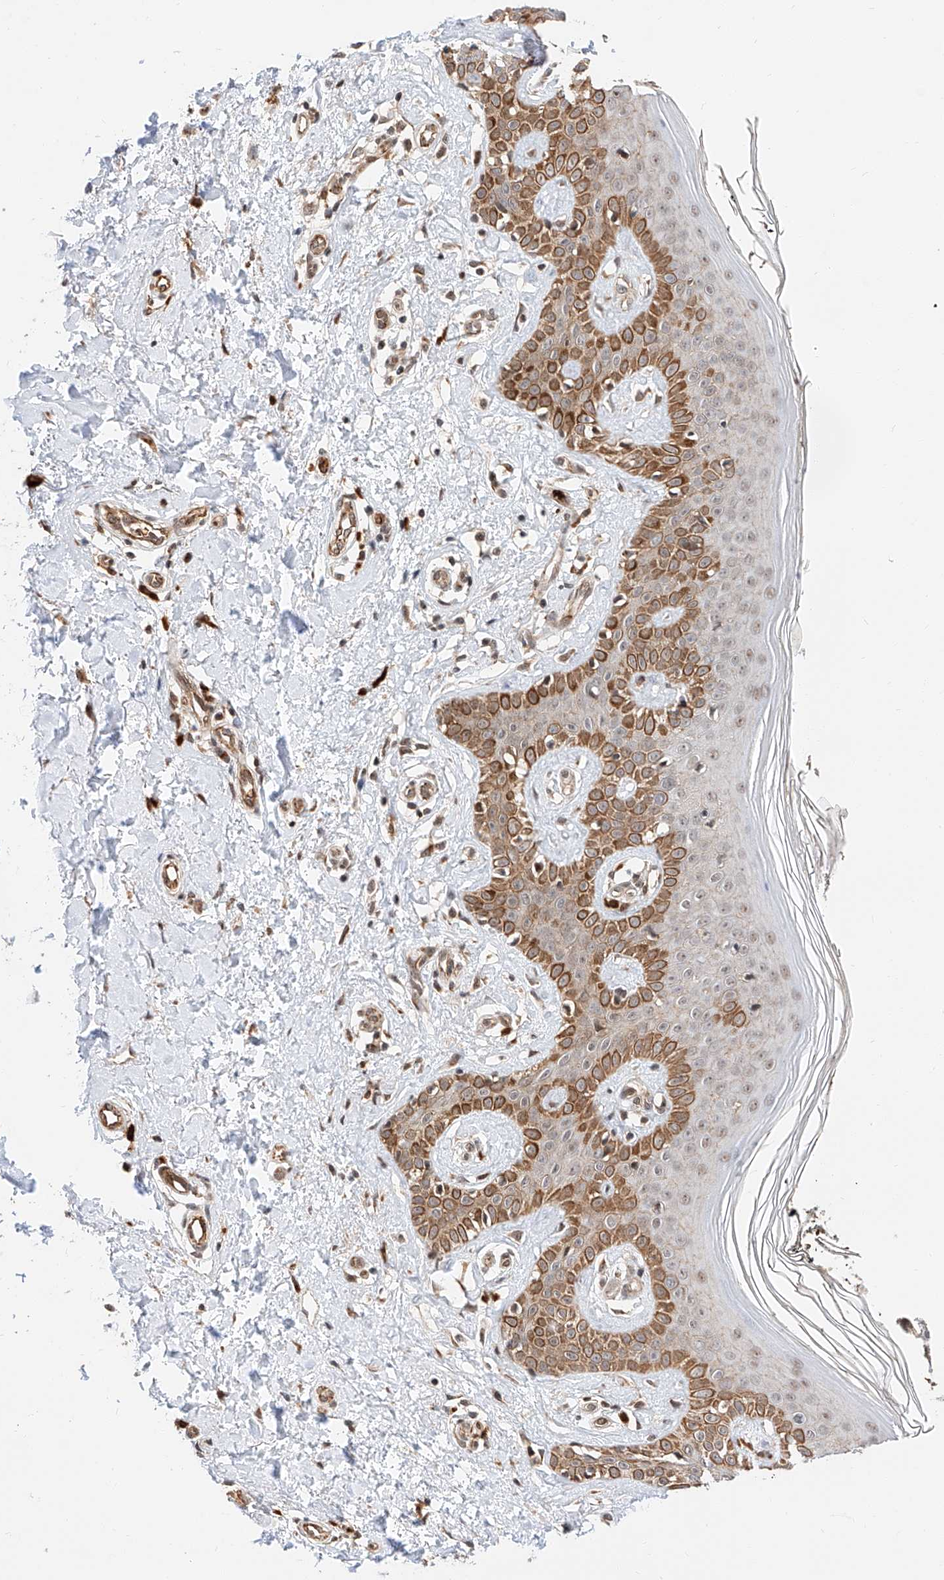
{"staining": {"intensity": "moderate", "quantity": ">75%", "location": "cytoplasmic/membranous"}, "tissue": "skin", "cell_type": "Fibroblasts", "image_type": "normal", "snomed": [{"axis": "morphology", "description": "Normal tissue, NOS"}, {"axis": "topography", "description": "Skin"}], "caption": "Immunohistochemistry (IHC) histopathology image of benign human skin stained for a protein (brown), which exhibits medium levels of moderate cytoplasmic/membranous positivity in approximately >75% of fibroblasts.", "gene": "THTPA", "patient": {"sex": "female", "age": 64}}